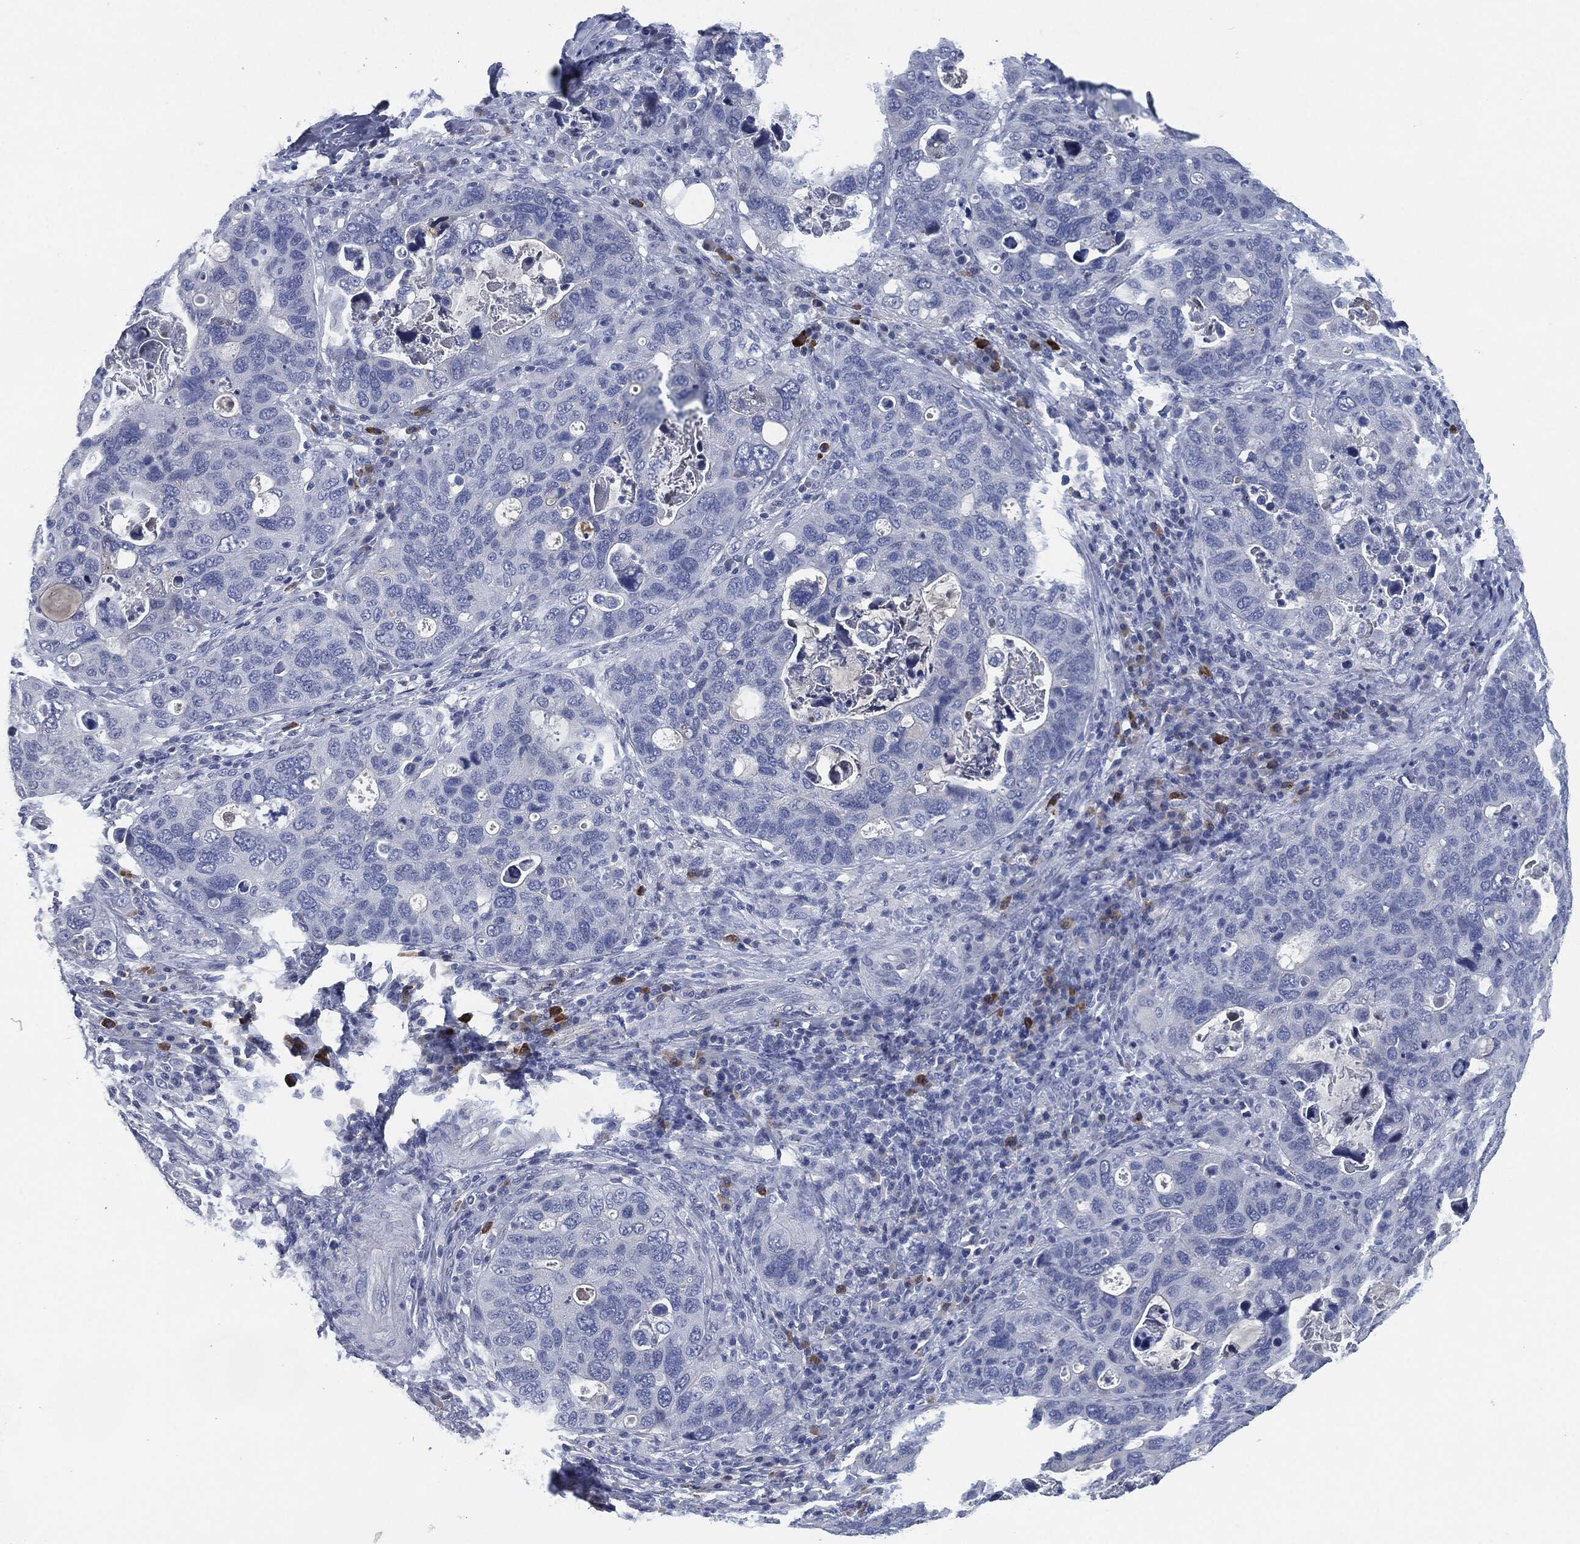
{"staining": {"intensity": "negative", "quantity": "none", "location": "none"}, "tissue": "stomach cancer", "cell_type": "Tumor cells", "image_type": "cancer", "snomed": [{"axis": "morphology", "description": "Adenocarcinoma, NOS"}, {"axis": "topography", "description": "Stomach"}], "caption": "An immunohistochemistry (IHC) micrograph of stomach cancer is shown. There is no staining in tumor cells of stomach cancer. (Stains: DAB immunohistochemistry (IHC) with hematoxylin counter stain, Microscopy: brightfield microscopy at high magnification).", "gene": "CD27", "patient": {"sex": "male", "age": 54}}